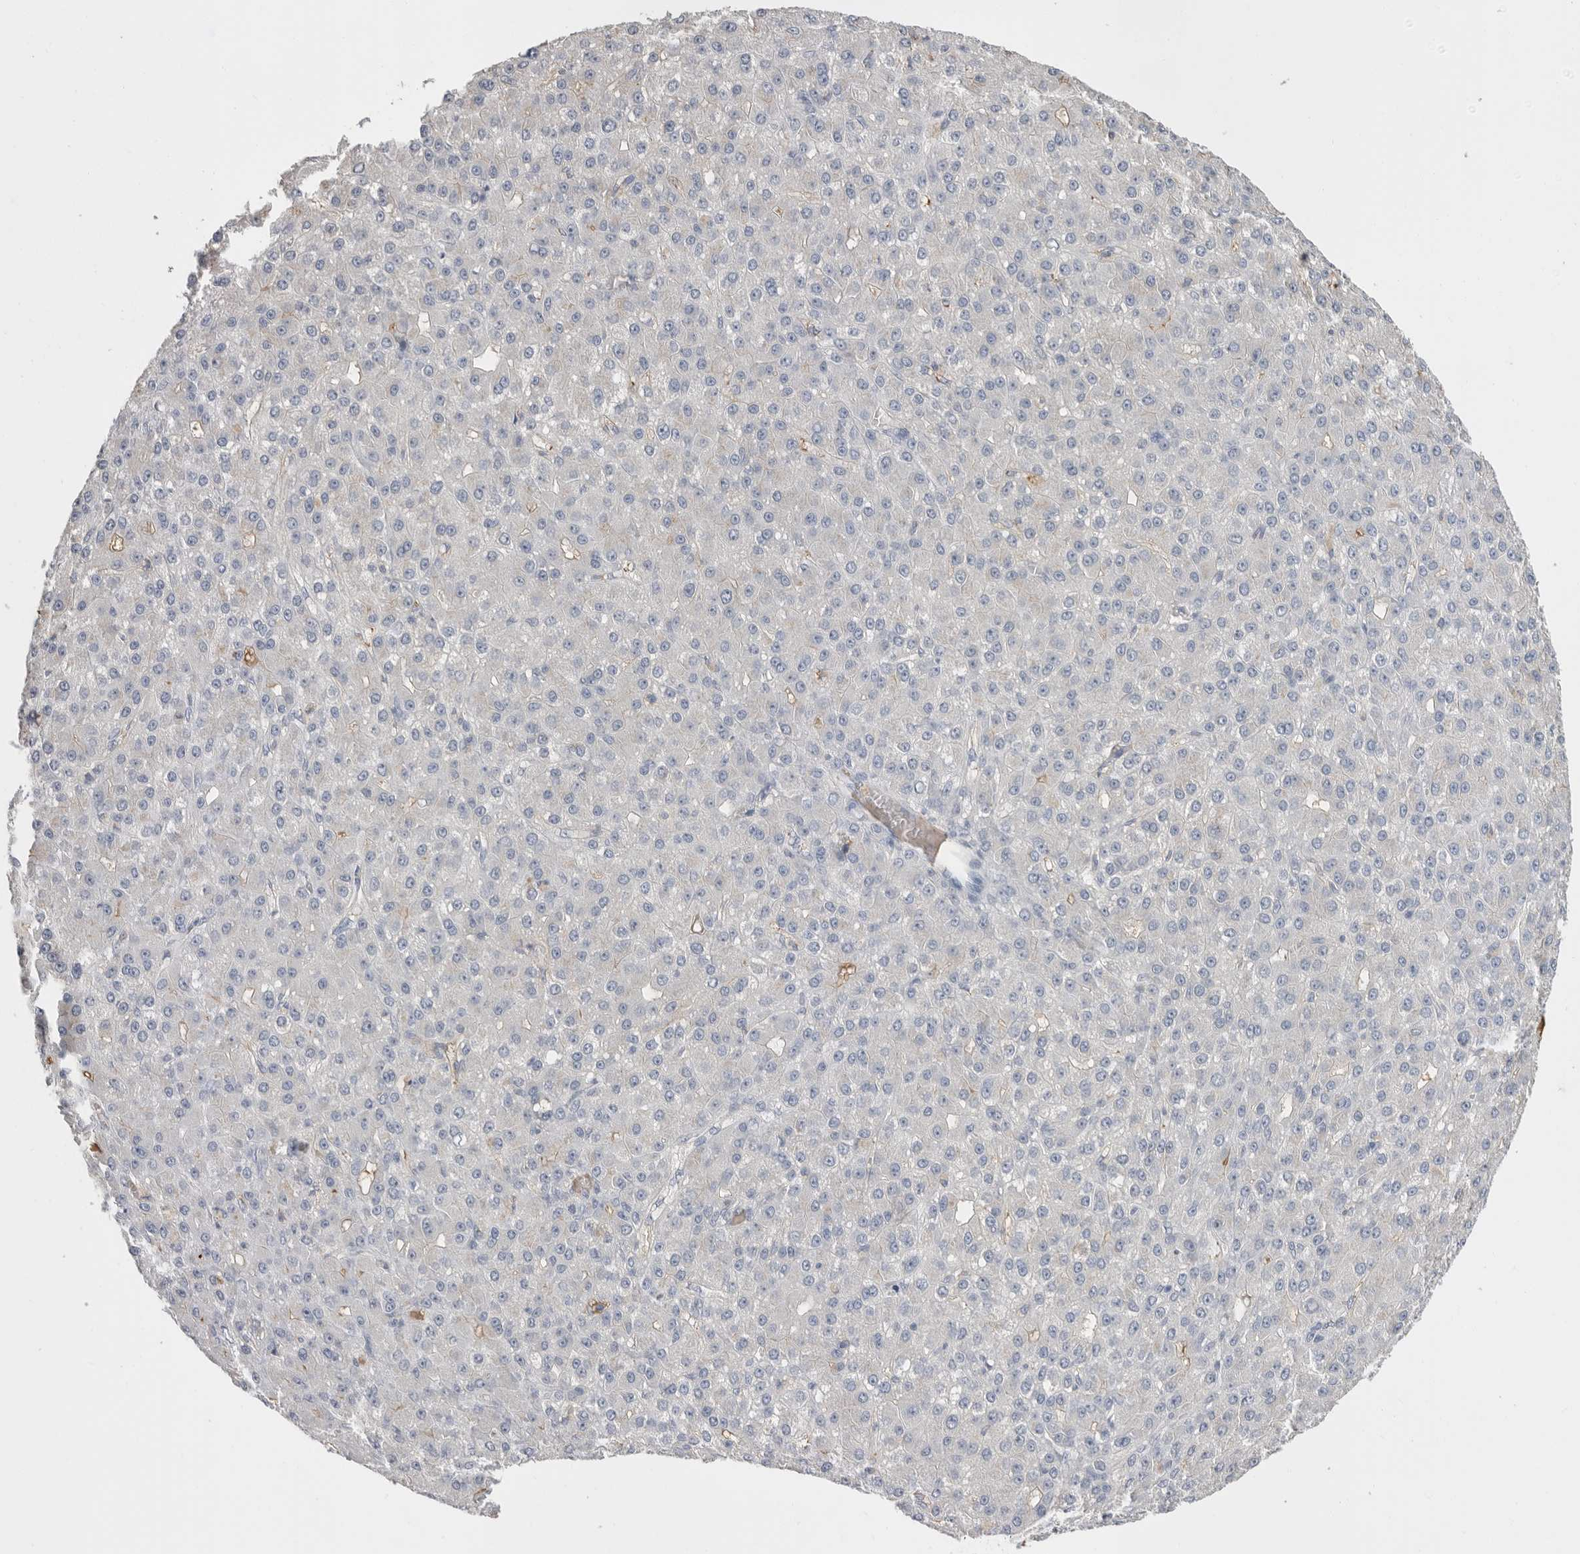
{"staining": {"intensity": "negative", "quantity": "none", "location": "none"}, "tissue": "liver cancer", "cell_type": "Tumor cells", "image_type": "cancer", "snomed": [{"axis": "morphology", "description": "Carcinoma, Hepatocellular, NOS"}, {"axis": "topography", "description": "Liver"}], "caption": "Immunohistochemistry micrograph of neoplastic tissue: liver cancer stained with DAB (3,3'-diaminobenzidine) displays no significant protein positivity in tumor cells. (IHC, brightfield microscopy, high magnification).", "gene": "APOA2", "patient": {"sex": "male", "age": 67}}